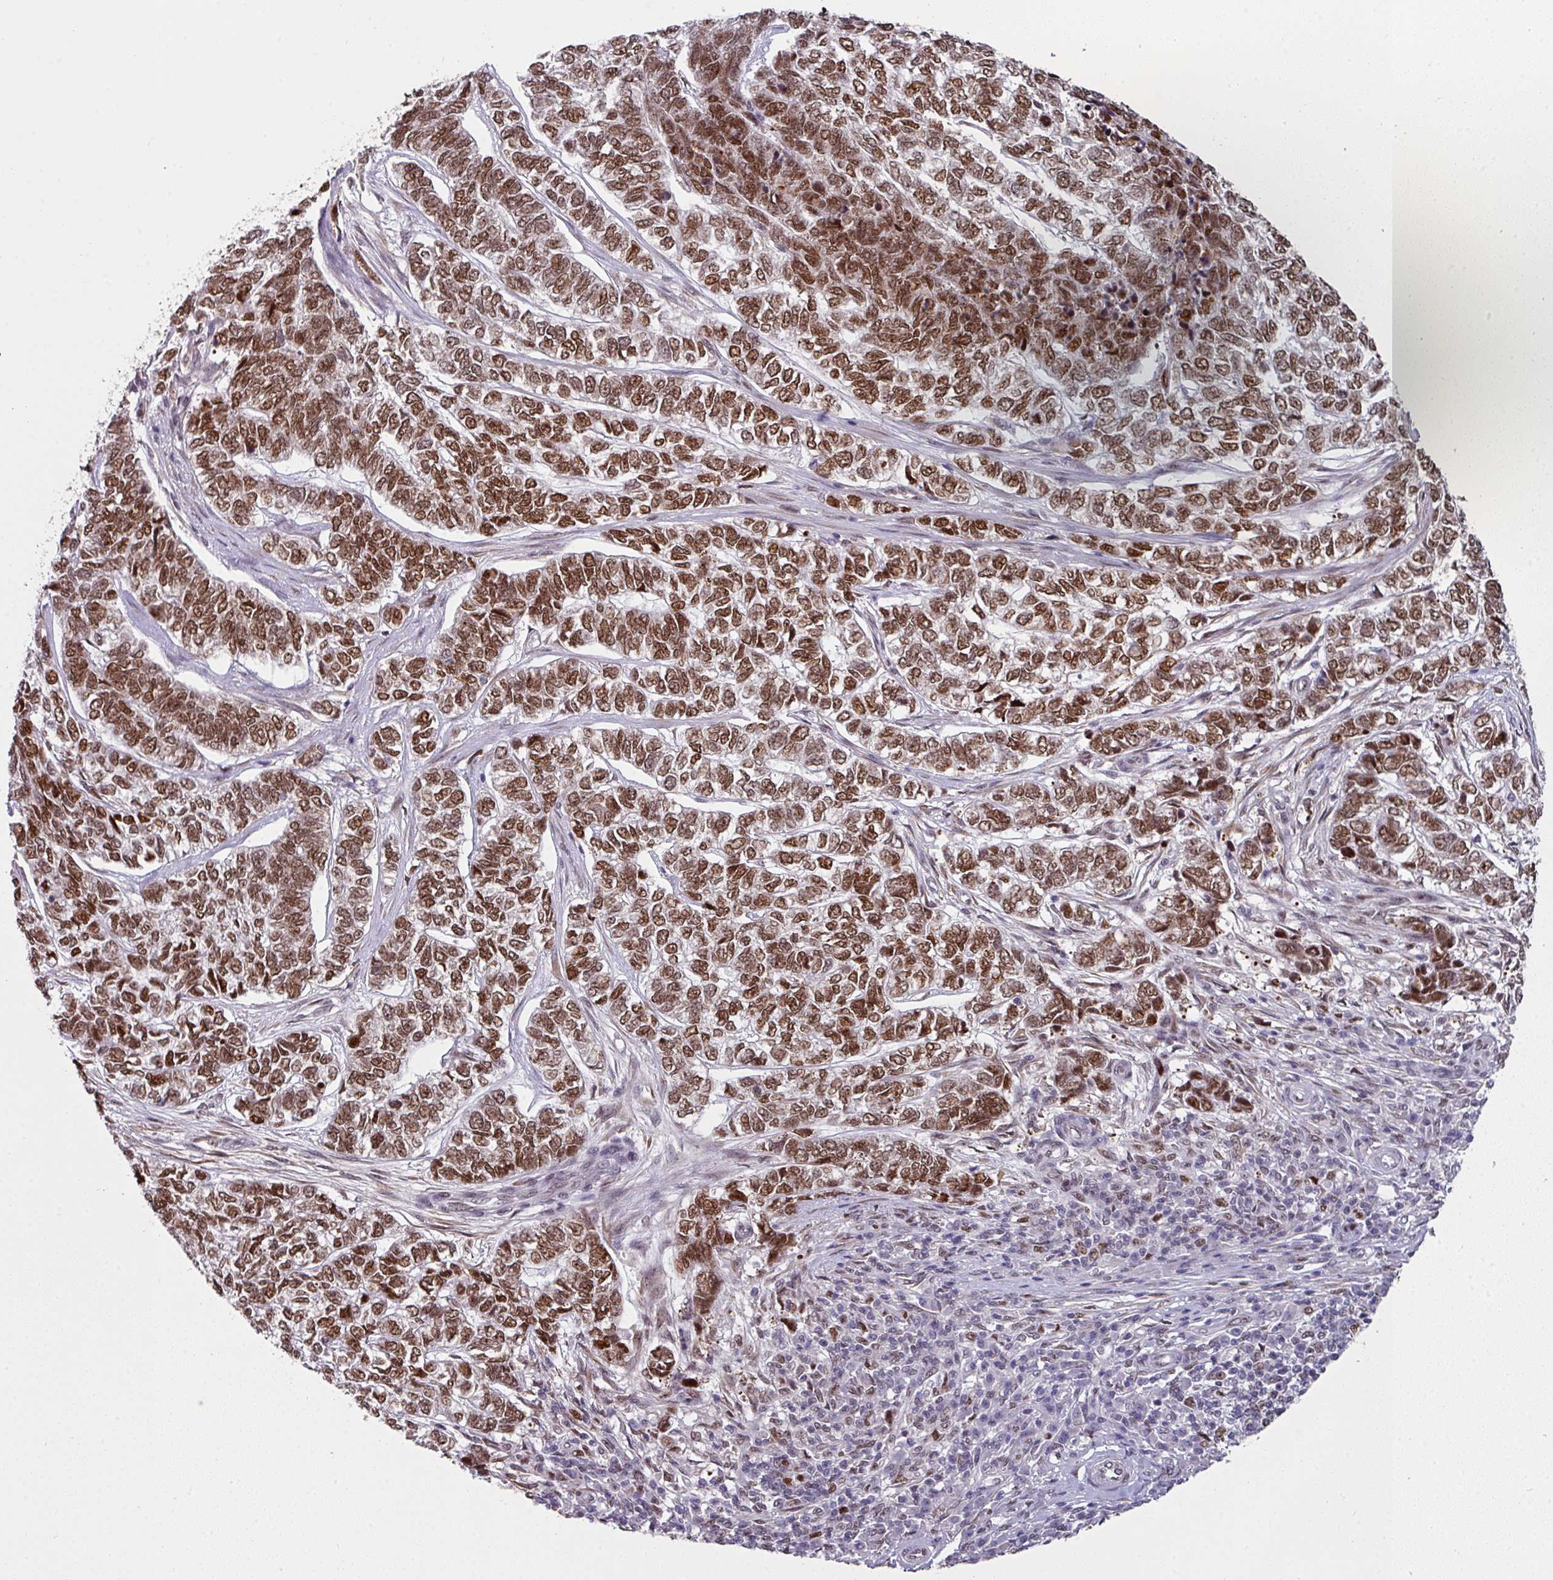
{"staining": {"intensity": "moderate", "quantity": ">75%", "location": "nuclear"}, "tissue": "skin cancer", "cell_type": "Tumor cells", "image_type": "cancer", "snomed": [{"axis": "morphology", "description": "Basal cell carcinoma"}, {"axis": "topography", "description": "Skin"}], "caption": "Immunohistochemical staining of skin cancer (basal cell carcinoma) displays moderate nuclear protein expression in approximately >75% of tumor cells. (DAB = brown stain, brightfield microscopy at high magnification).", "gene": "RAD50", "patient": {"sex": "female", "age": 65}}